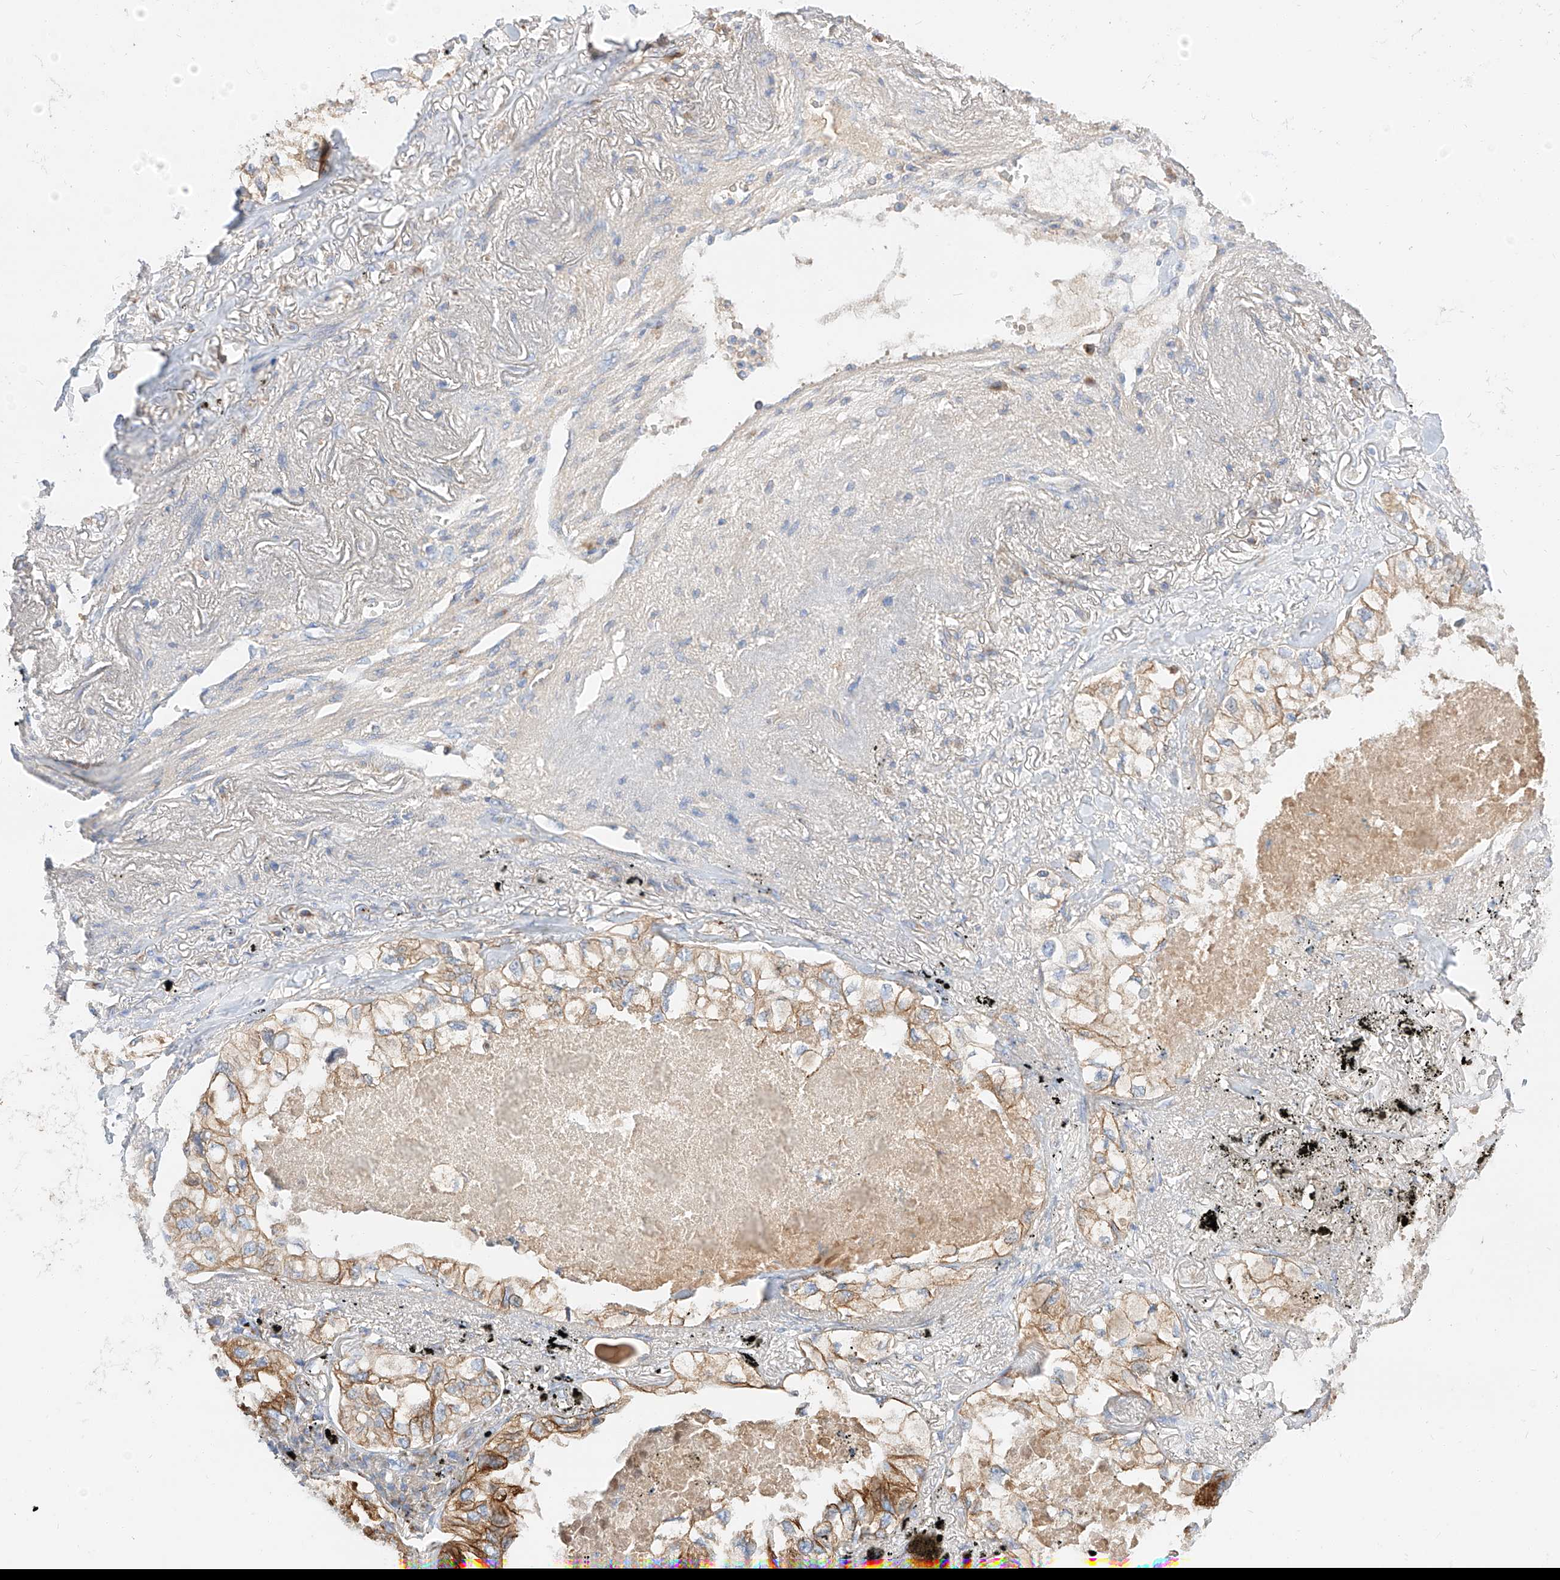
{"staining": {"intensity": "moderate", "quantity": ">75%", "location": "cytoplasmic/membranous"}, "tissue": "lung cancer", "cell_type": "Tumor cells", "image_type": "cancer", "snomed": [{"axis": "morphology", "description": "Adenocarcinoma, NOS"}, {"axis": "topography", "description": "Lung"}], "caption": "Protein staining demonstrates moderate cytoplasmic/membranous expression in about >75% of tumor cells in lung adenocarcinoma. The staining was performed using DAB (3,3'-diaminobenzidine), with brown indicating positive protein expression. Nuclei are stained blue with hematoxylin.", "gene": "MAP7", "patient": {"sex": "male", "age": 65}}